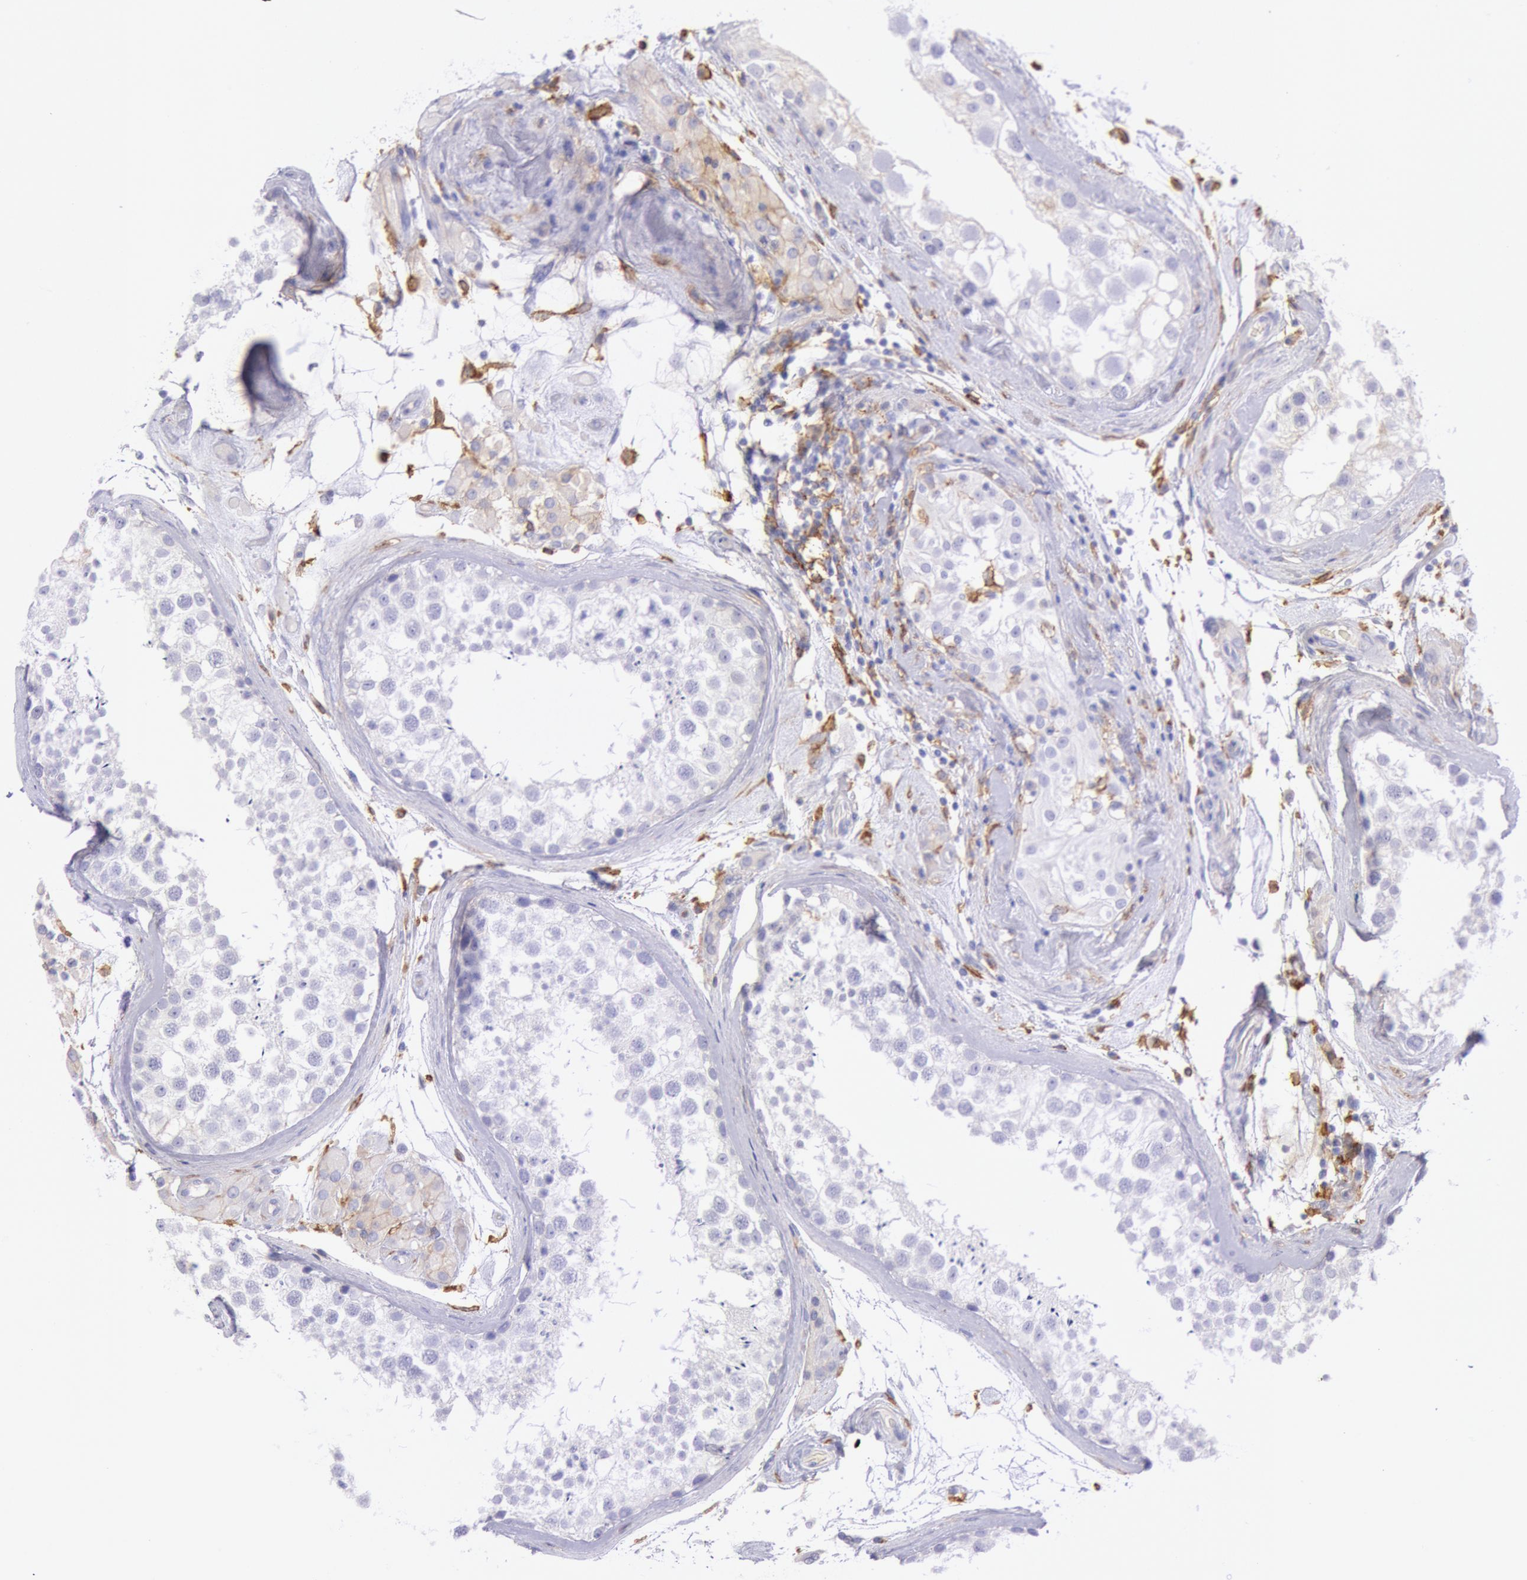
{"staining": {"intensity": "negative", "quantity": "none", "location": "none"}, "tissue": "testis", "cell_type": "Cells in seminiferous ducts", "image_type": "normal", "snomed": [{"axis": "morphology", "description": "Normal tissue, NOS"}, {"axis": "topography", "description": "Testis"}], "caption": "Immunohistochemistry (IHC) of unremarkable testis displays no positivity in cells in seminiferous ducts.", "gene": "LYN", "patient": {"sex": "male", "age": 46}}